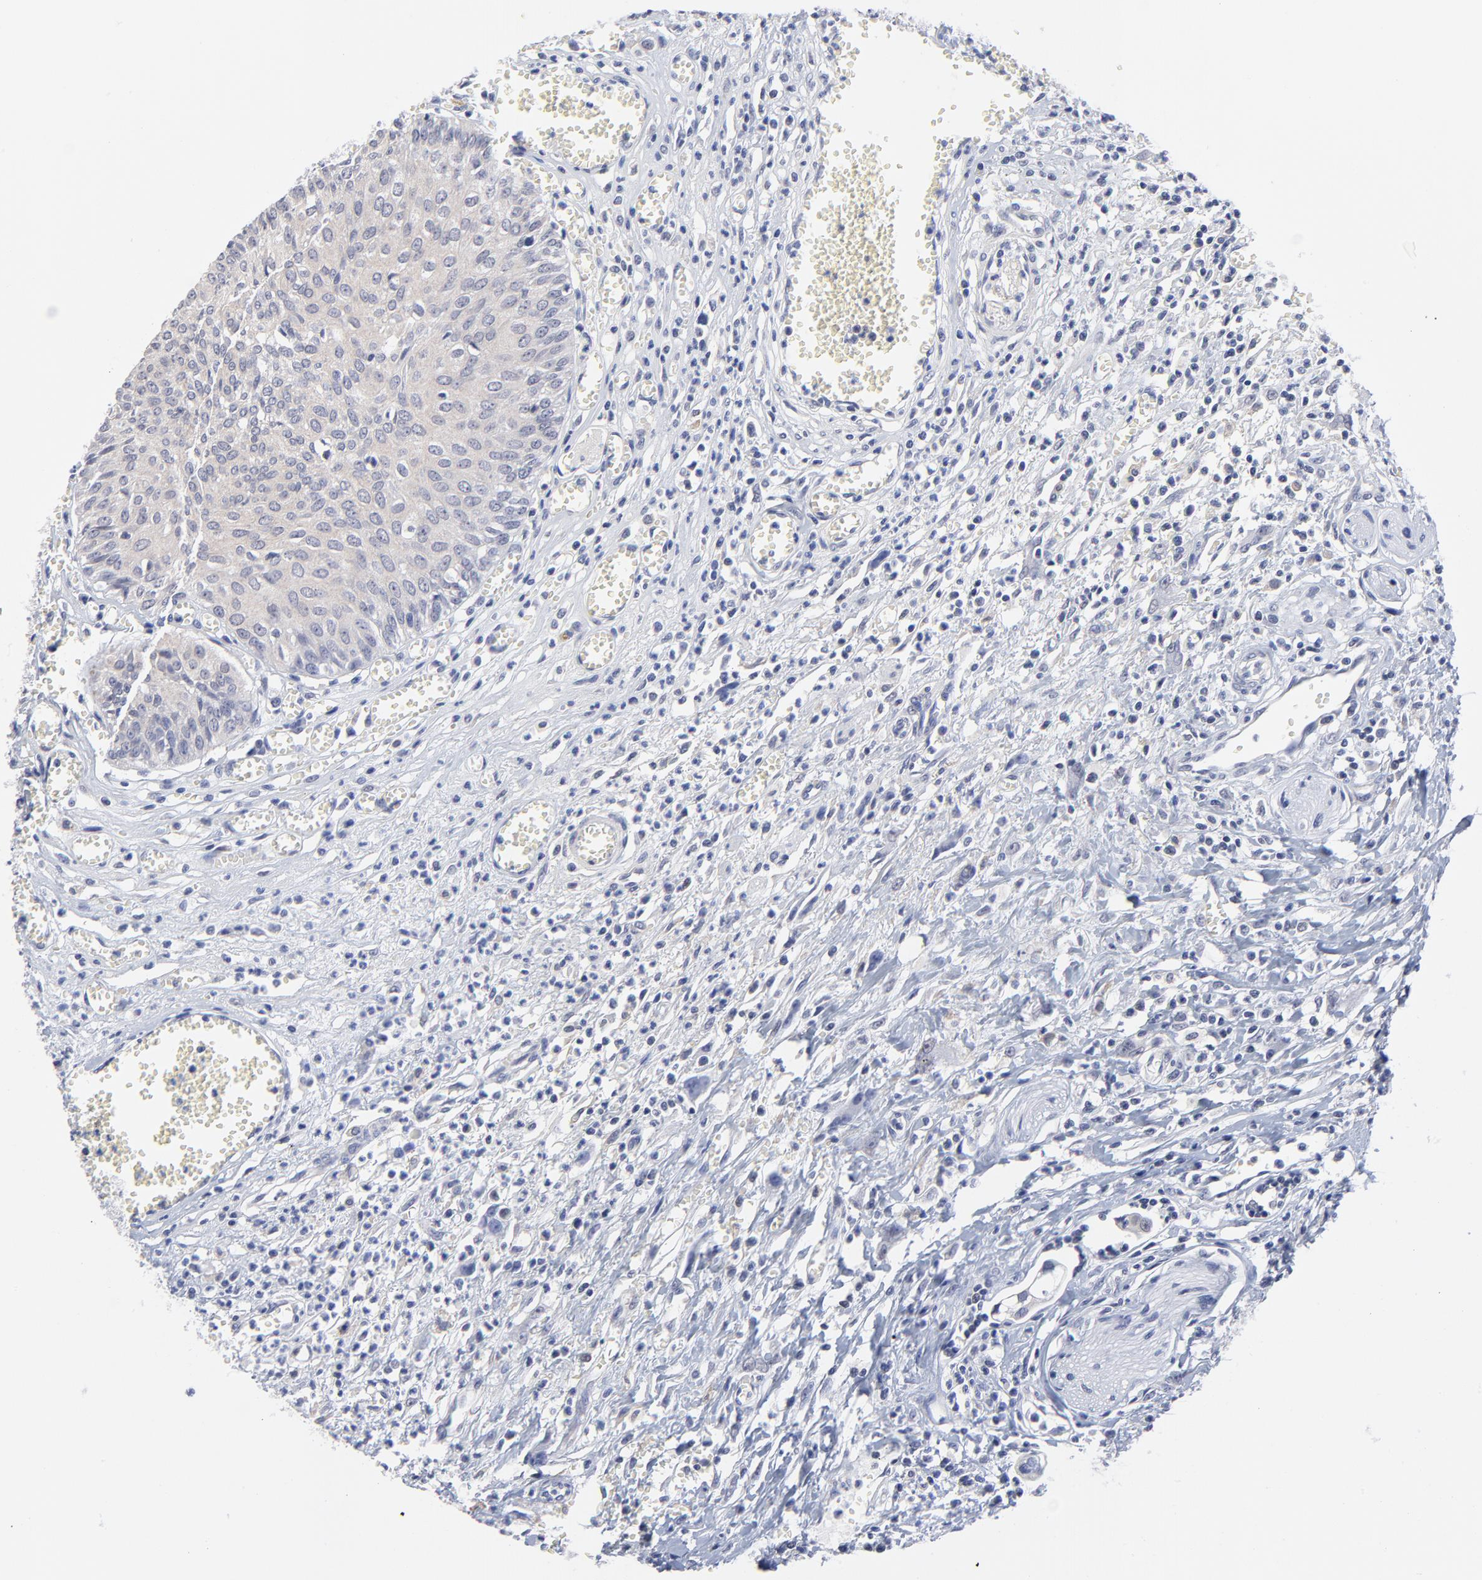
{"staining": {"intensity": "negative", "quantity": "none", "location": "none"}, "tissue": "urothelial cancer", "cell_type": "Tumor cells", "image_type": "cancer", "snomed": [{"axis": "morphology", "description": "Urothelial carcinoma, High grade"}, {"axis": "topography", "description": "Urinary bladder"}], "caption": "Immunohistochemistry (IHC) image of neoplastic tissue: high-grade urothelial carcinoma stained with DAB shows no significant protein positivity in tumor cells.", "gene": "FBXO8", "patient": {"sex": "male", "age": 66}}